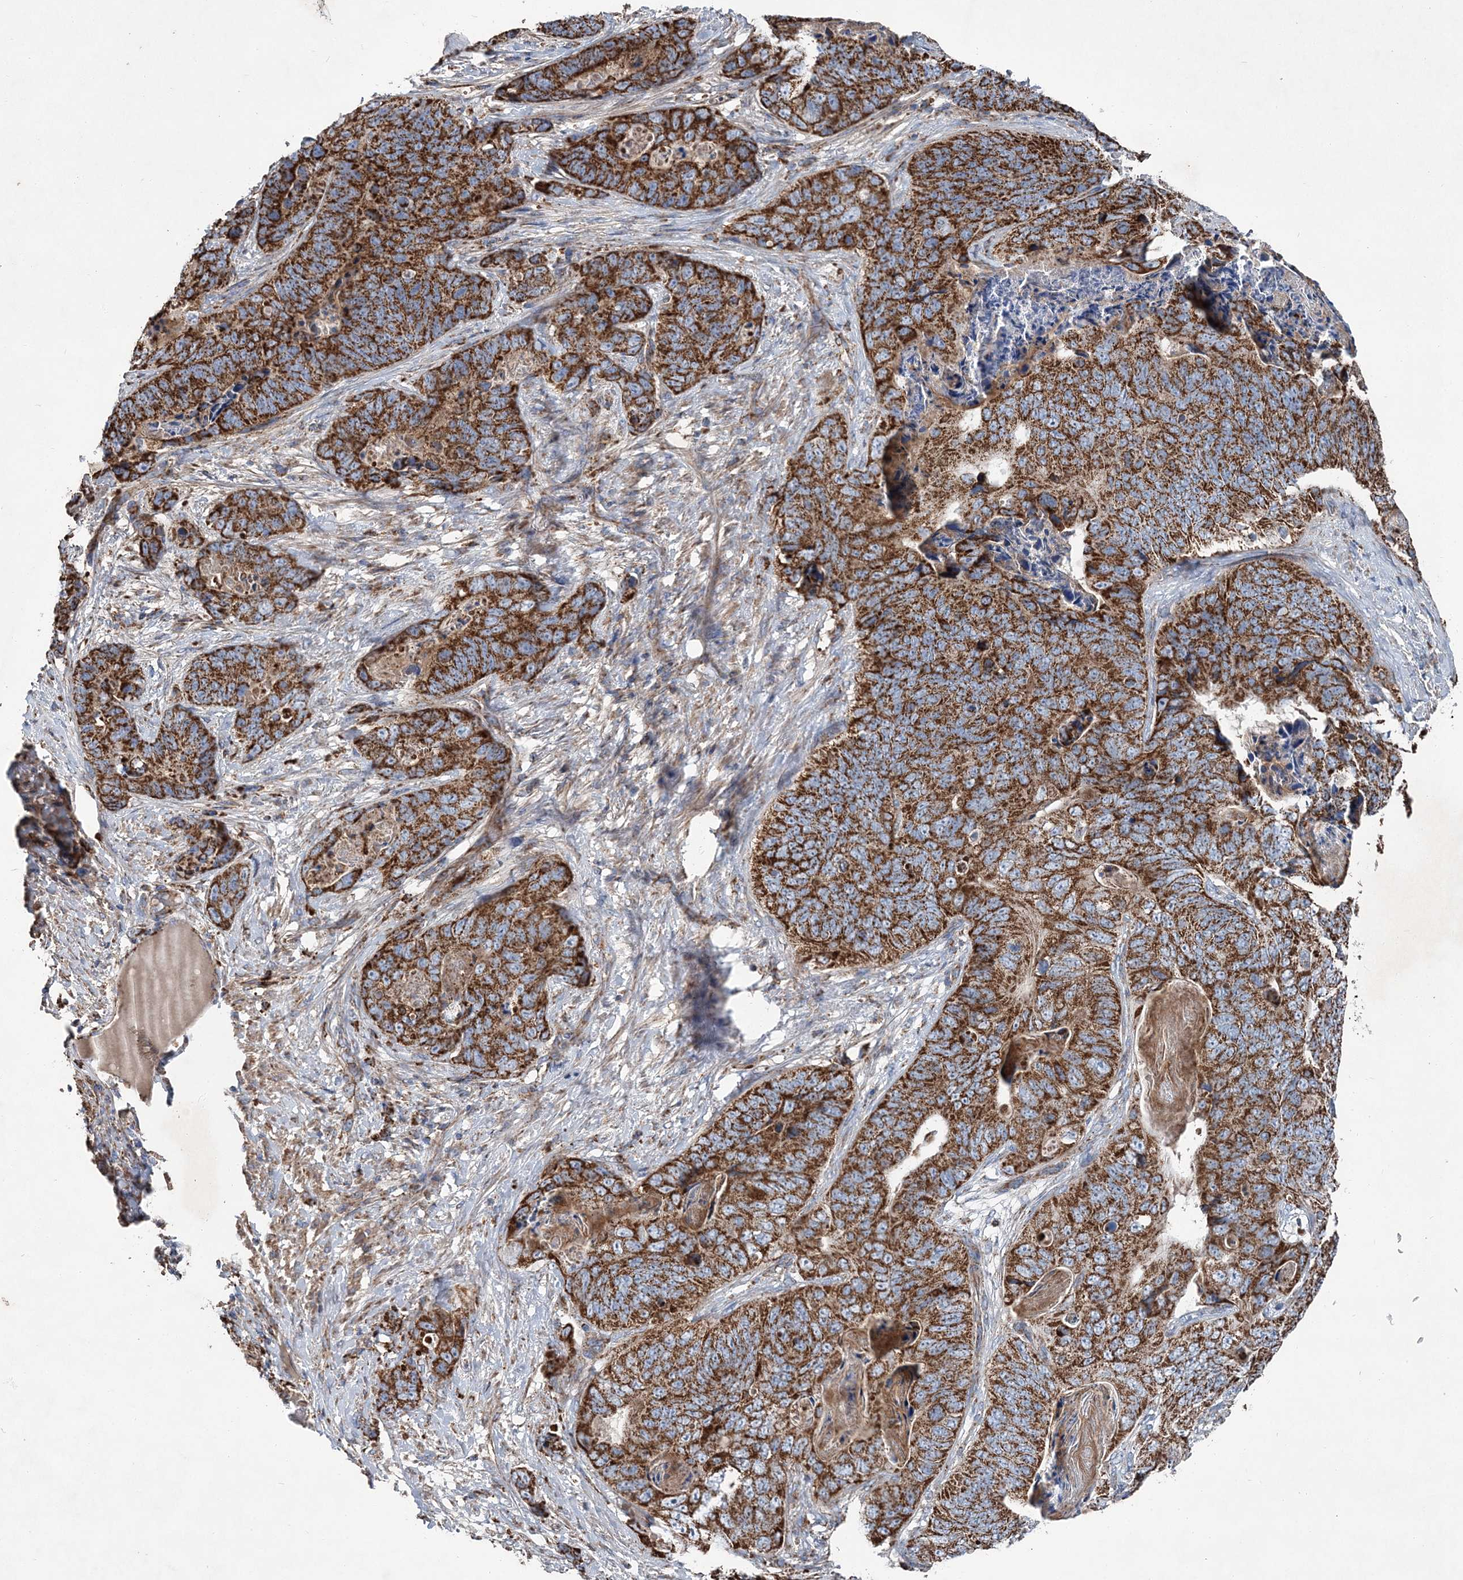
{"staining": {"intensity": "strong", "quantity": ">75%", "location": "cytoplasmic/membranous"}, "tissue": "stomach cancer", "cell_type": "Tumor cells", "image_type": "cancer", "snomed": [{"axis": "morphology", "description": "Normal tissue, NOS"}, {"axis": "morphology", "description": "Adenocarcinoma, NOS"}, {"axis": "topography", "description": "Stomach"}], "caption": "DAB immunohistochemical staining of human stomach cancer (adenocarcinoma) reveals strong cytoplasmic/membranous protein staining in about >75% of tumor cells.", "gene": "SPAG16", "patient": {"sex": "female", "age": 89}}